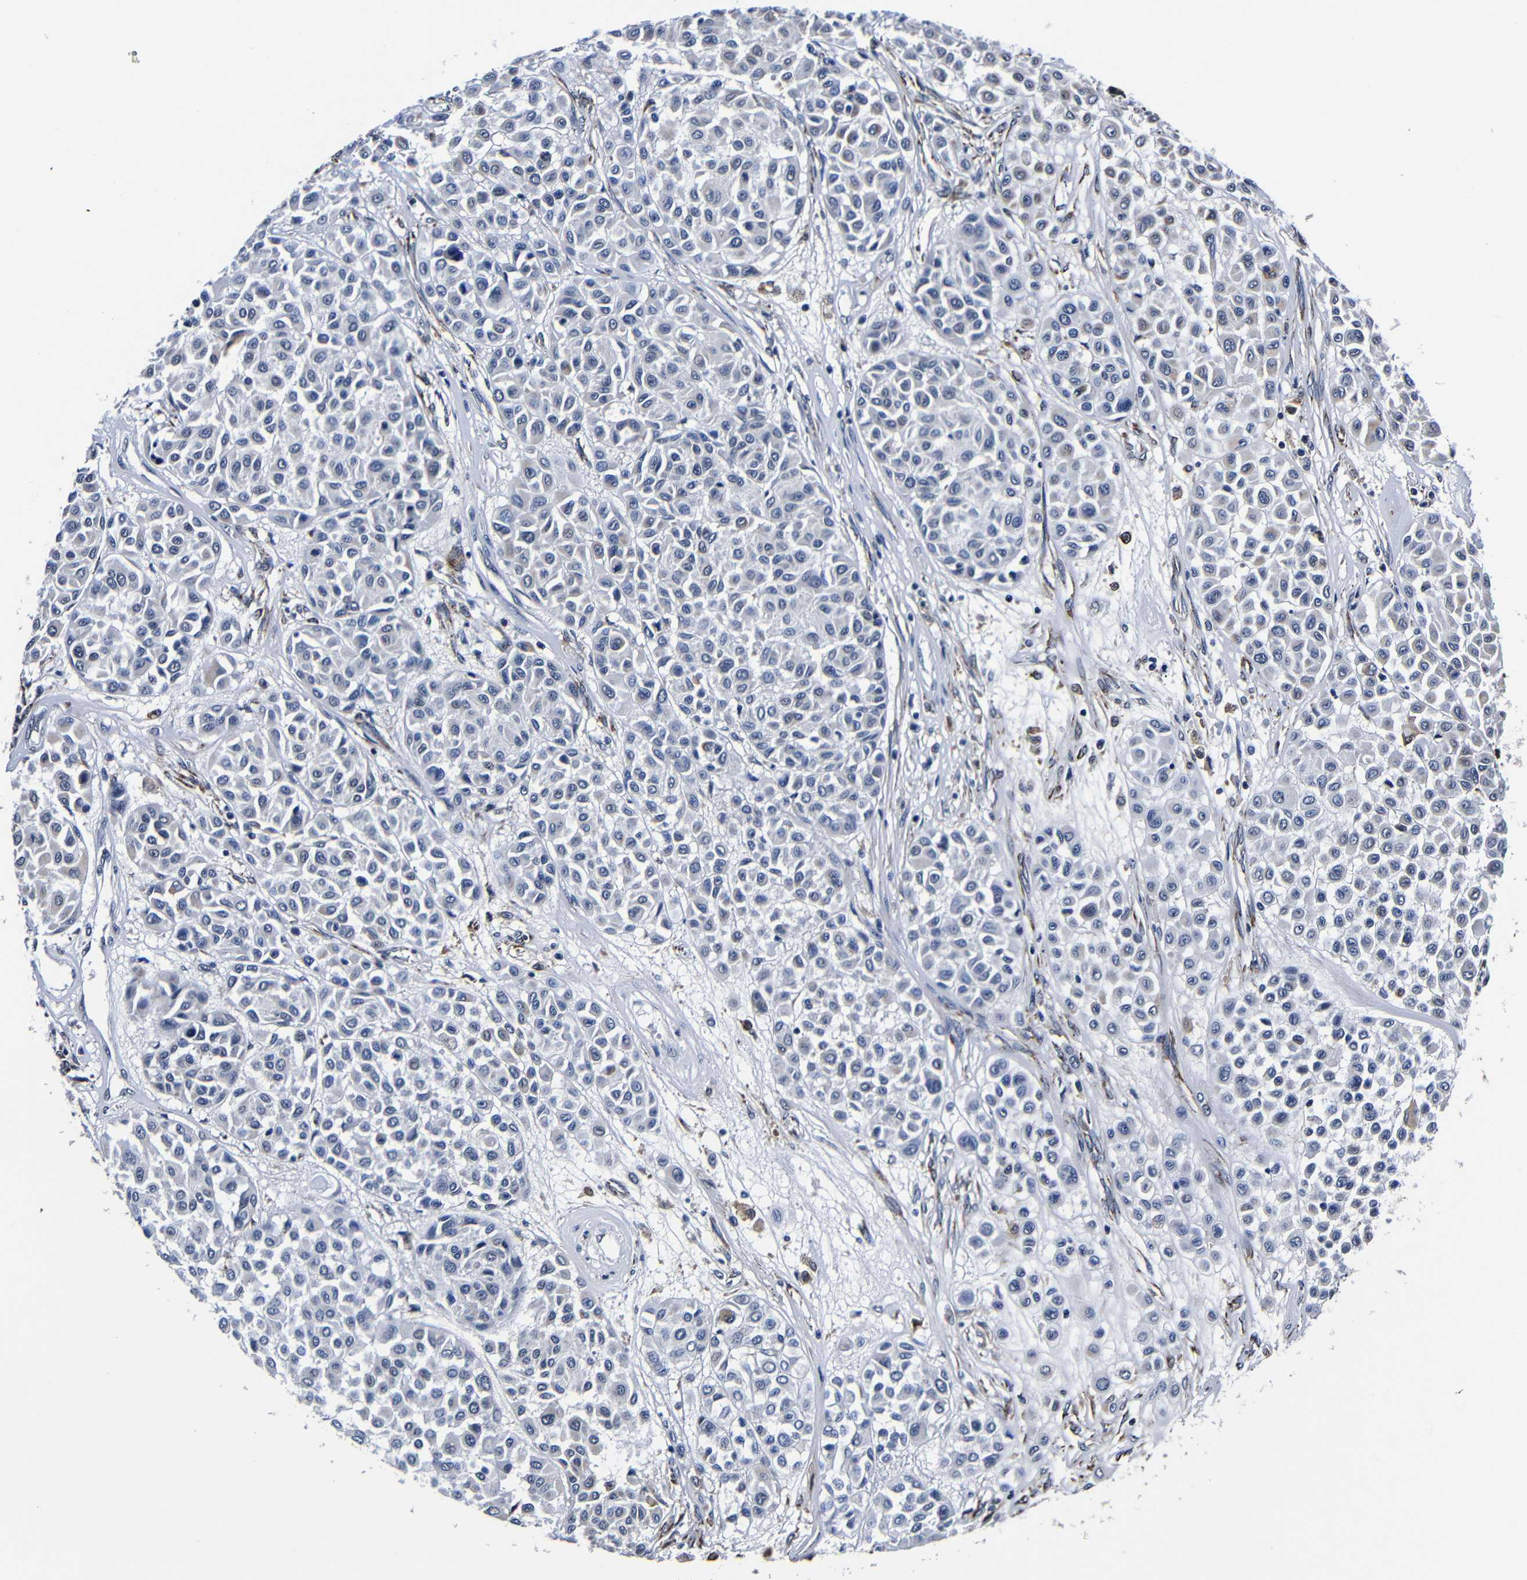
{"staining": {"intensity": "negative", "quantity": "none", "location": "none"}, "tissue": "melanoma", "cell_type": "Tumor cells", "image_type": "cancer", "snomed": [{"axis": "morphology", "description": "Malignant melanoma, Metastatic site"}, {"axis": "topography", "description": "Soft tissue"}], "caption": "A photomicrograph of human malignant melanoma (metastatic site) is negative for staining in tumor cells.", "gene": "DEPP1", "patient": {"sex": "male", "age": 41}}